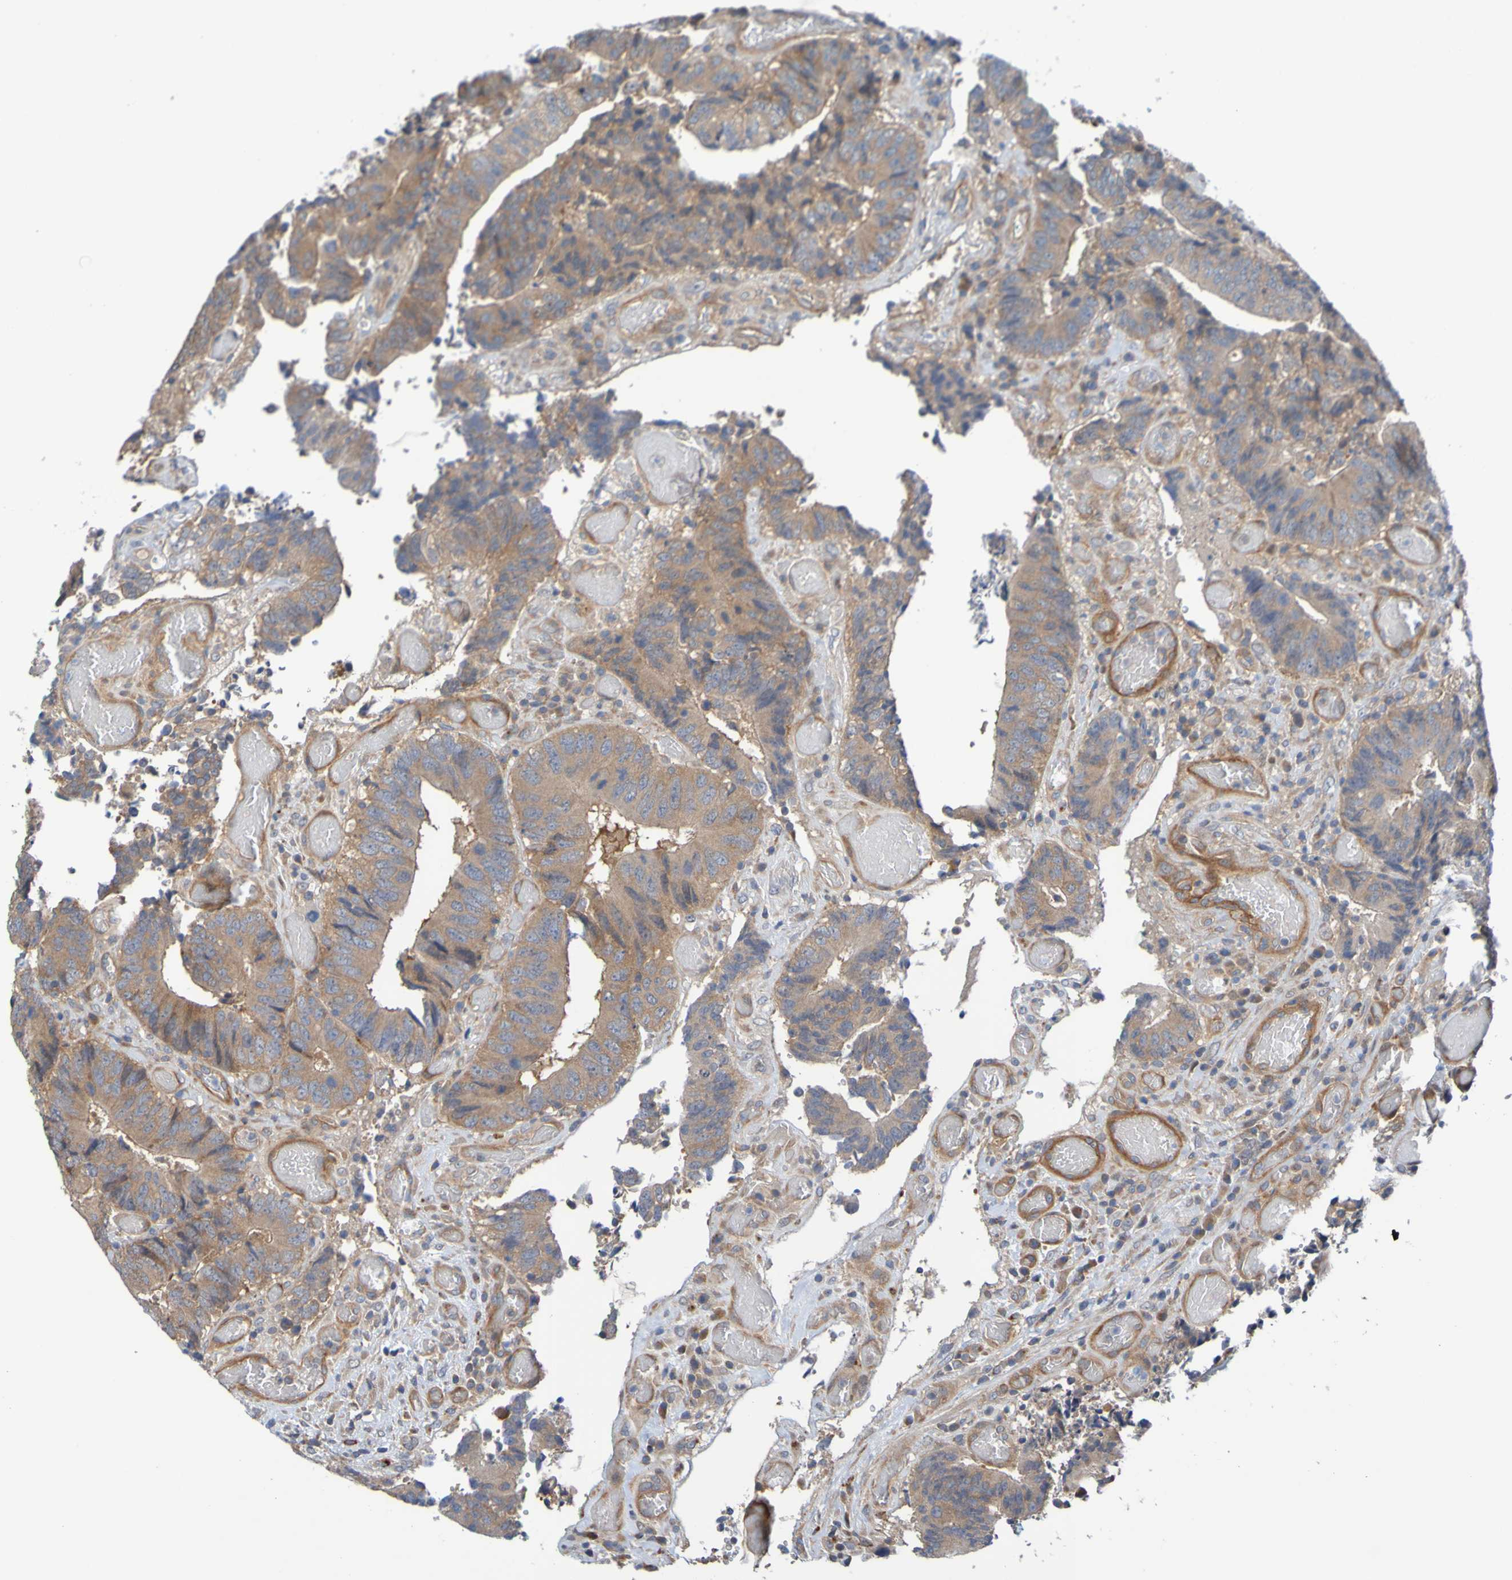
{"staining": {"intensity": "moderate", "quantity": ">75%", "location": "cytoplasmic/membranous"}, "tissue": "colorectal cancer", "cell_type": "Tumor cells", "image_type": "cancer", "snomed": [{"axis": "morphology", "description": "Adenocarcinoma, NOS"}, {"axis": "topography", "description": "Rectum"}], "caption": "Colorectal cancer stained with a brown dye demonstrates moderate cytoplasmic/membranous positive positivity in approximately >75% of tumor cells.", "gene": "SDK1", "patient": {"sex": "male", "age": 72}}